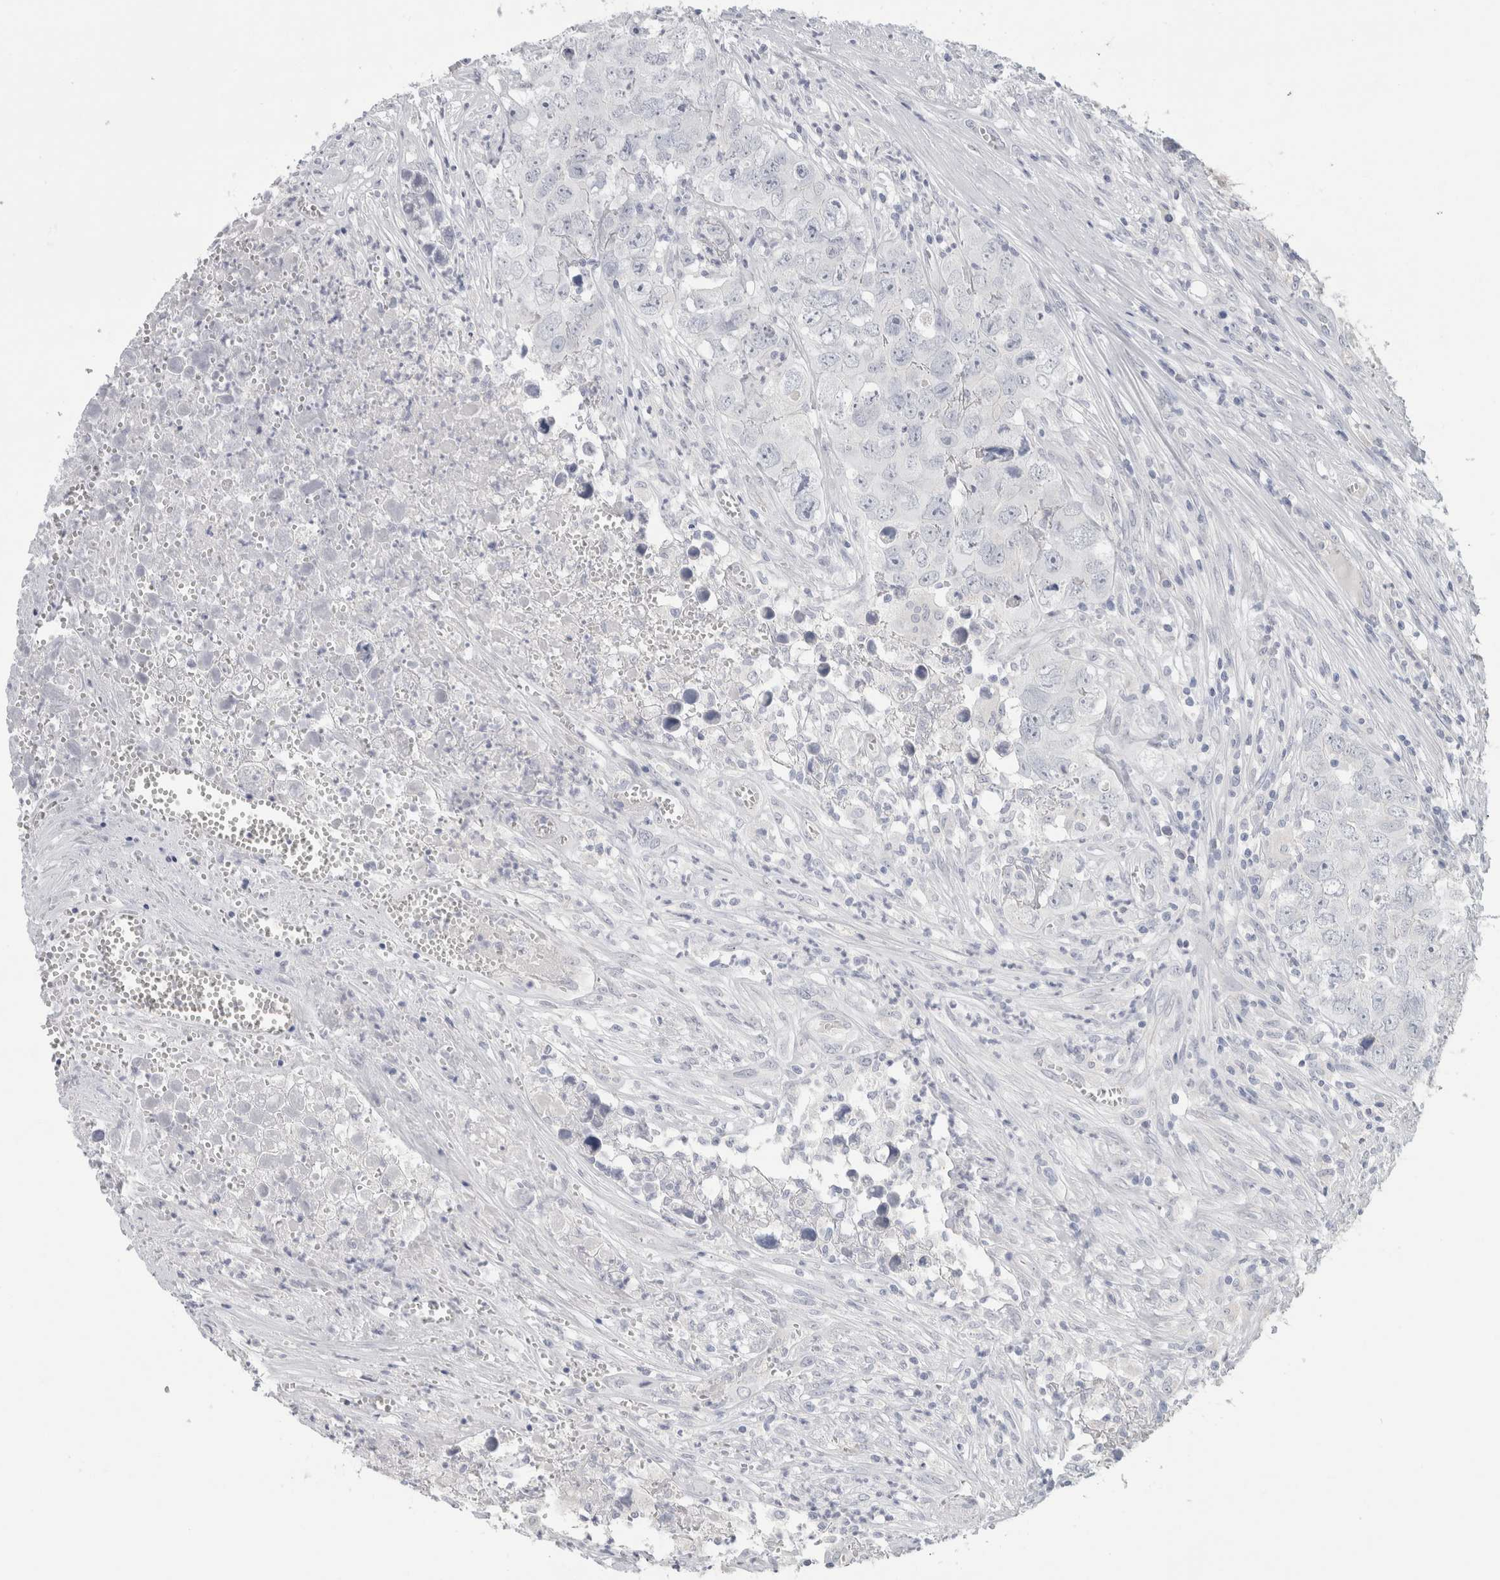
{"staining": {"intensity": "negative", "quantity": "none", "location": "none"}, "tissue": "testis cancer", "cell_type": "Tumor cells", "image_type": "cancer", "snomed": [{"axis": "morphology", "description": "Seminoma, NOS"}, {"axis": "morphology", "description": "Carcinoma, Embryonal, NOS"}, {"axis": "topography", "description": "Testis"}], "caption": "IHC of human testis cancer (seminoma) demonstrates no staining in tumor cells. The staining is performed using DAB brown chromogen with nuclei counter-stained in using hematoxylin.", "gene": "SLC6A1", "patient": {"sex": "male", "age": 43}}